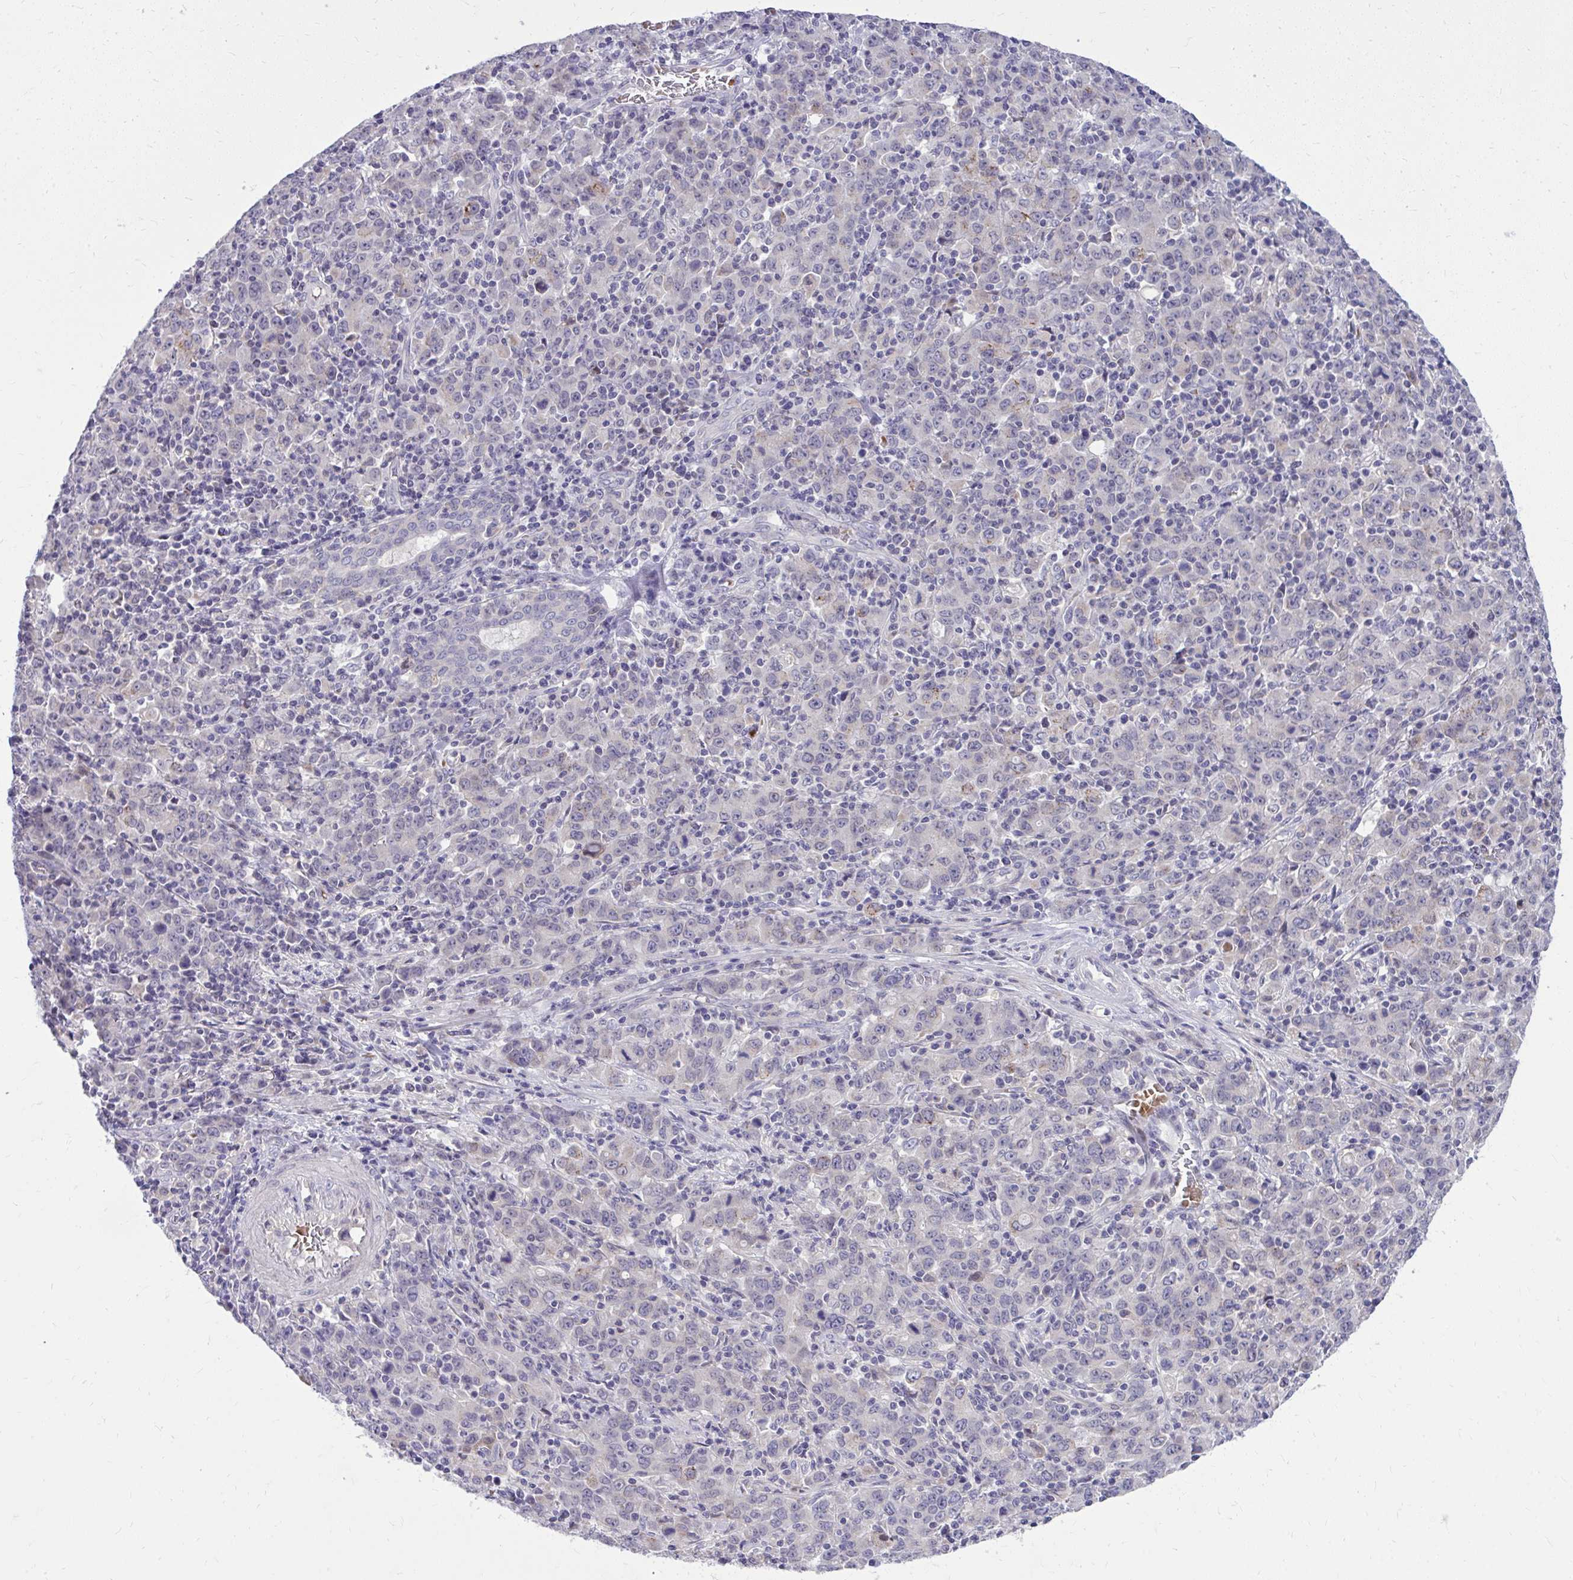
{"staining": {"intensity": "negative", "quantity": "none", "location": "none"}, "tissue": "stomach cancer", "cell_type": "Tumor cells", "image_type": "cancer", "snomed": [{"axis": "morphology", "description": "Adenocarcinoma, NOS"}, {"axis": "topography", "description": "Stomach, upper"}], "caption": "Immunohistochemistry image of neoplastic tissue: human stomach adenocarcinoma stained with DAB reveals no significant protein staining in tumor cells.", "gene": "DPY19L1", "patient": {"sex": "male", "age": 69}}